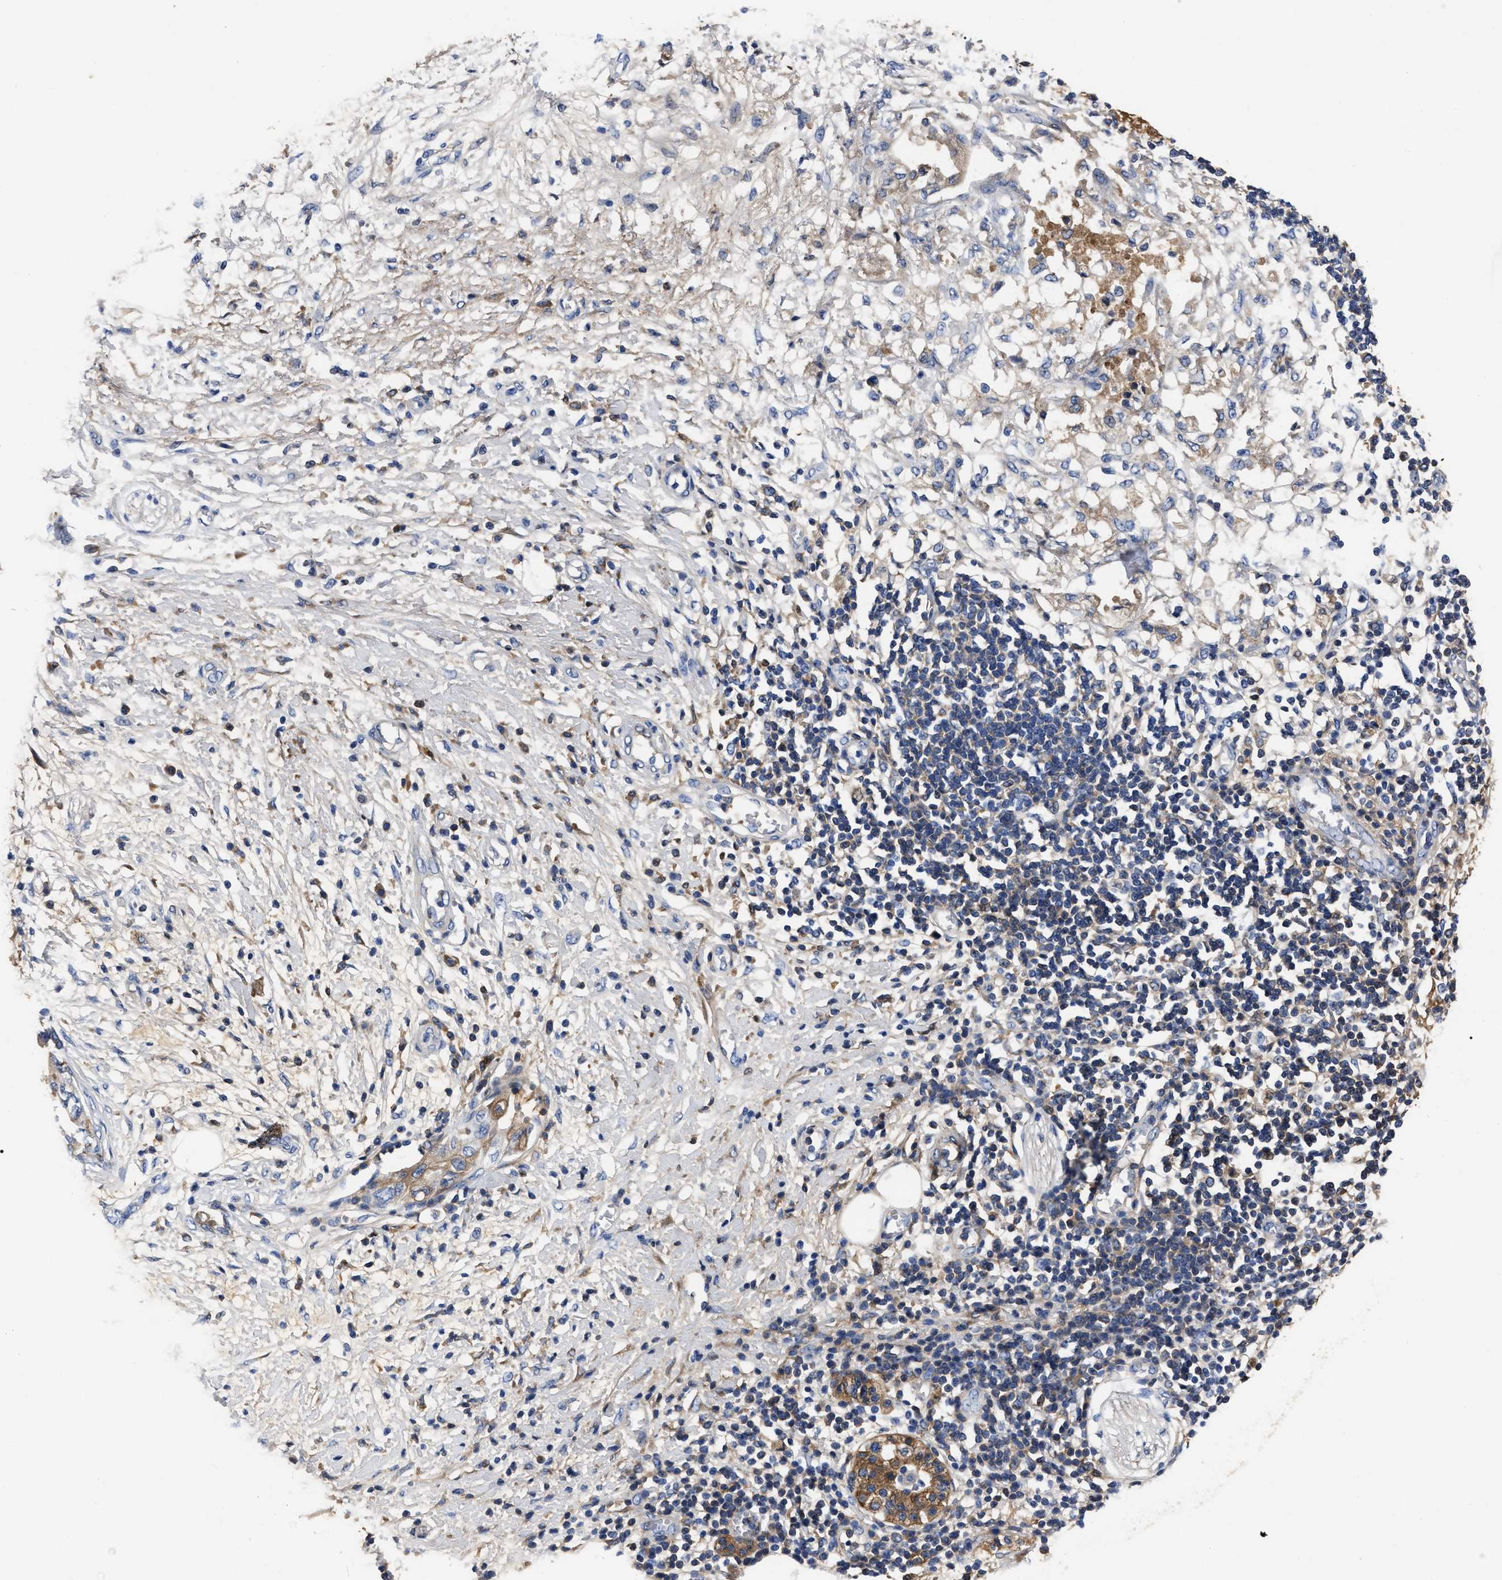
{"staining": {"intensity": "negative", "quantity": "none", "location": "none"}, "tissue": "adipose tissue", "cell_type": "Adipocytes", "image_type": "normal", "snomed": [{"axis": "morphology", "description": "Normal tissue, NOS"}, {"axis": "morphology", "description": "Adenocarcinoma, NOS"}, {"axis": "topography", "description": "Duodenum"}, {"axis": "topography", "description": "Peripheral nerve tissue"}], "caption": "DAB immunohistochemical staining of unremarkable adipose tissue exhibits no significant staining in adipocytes.", "gene": "MOV10L1", "patient": {"sex": "female", "age": 60}}